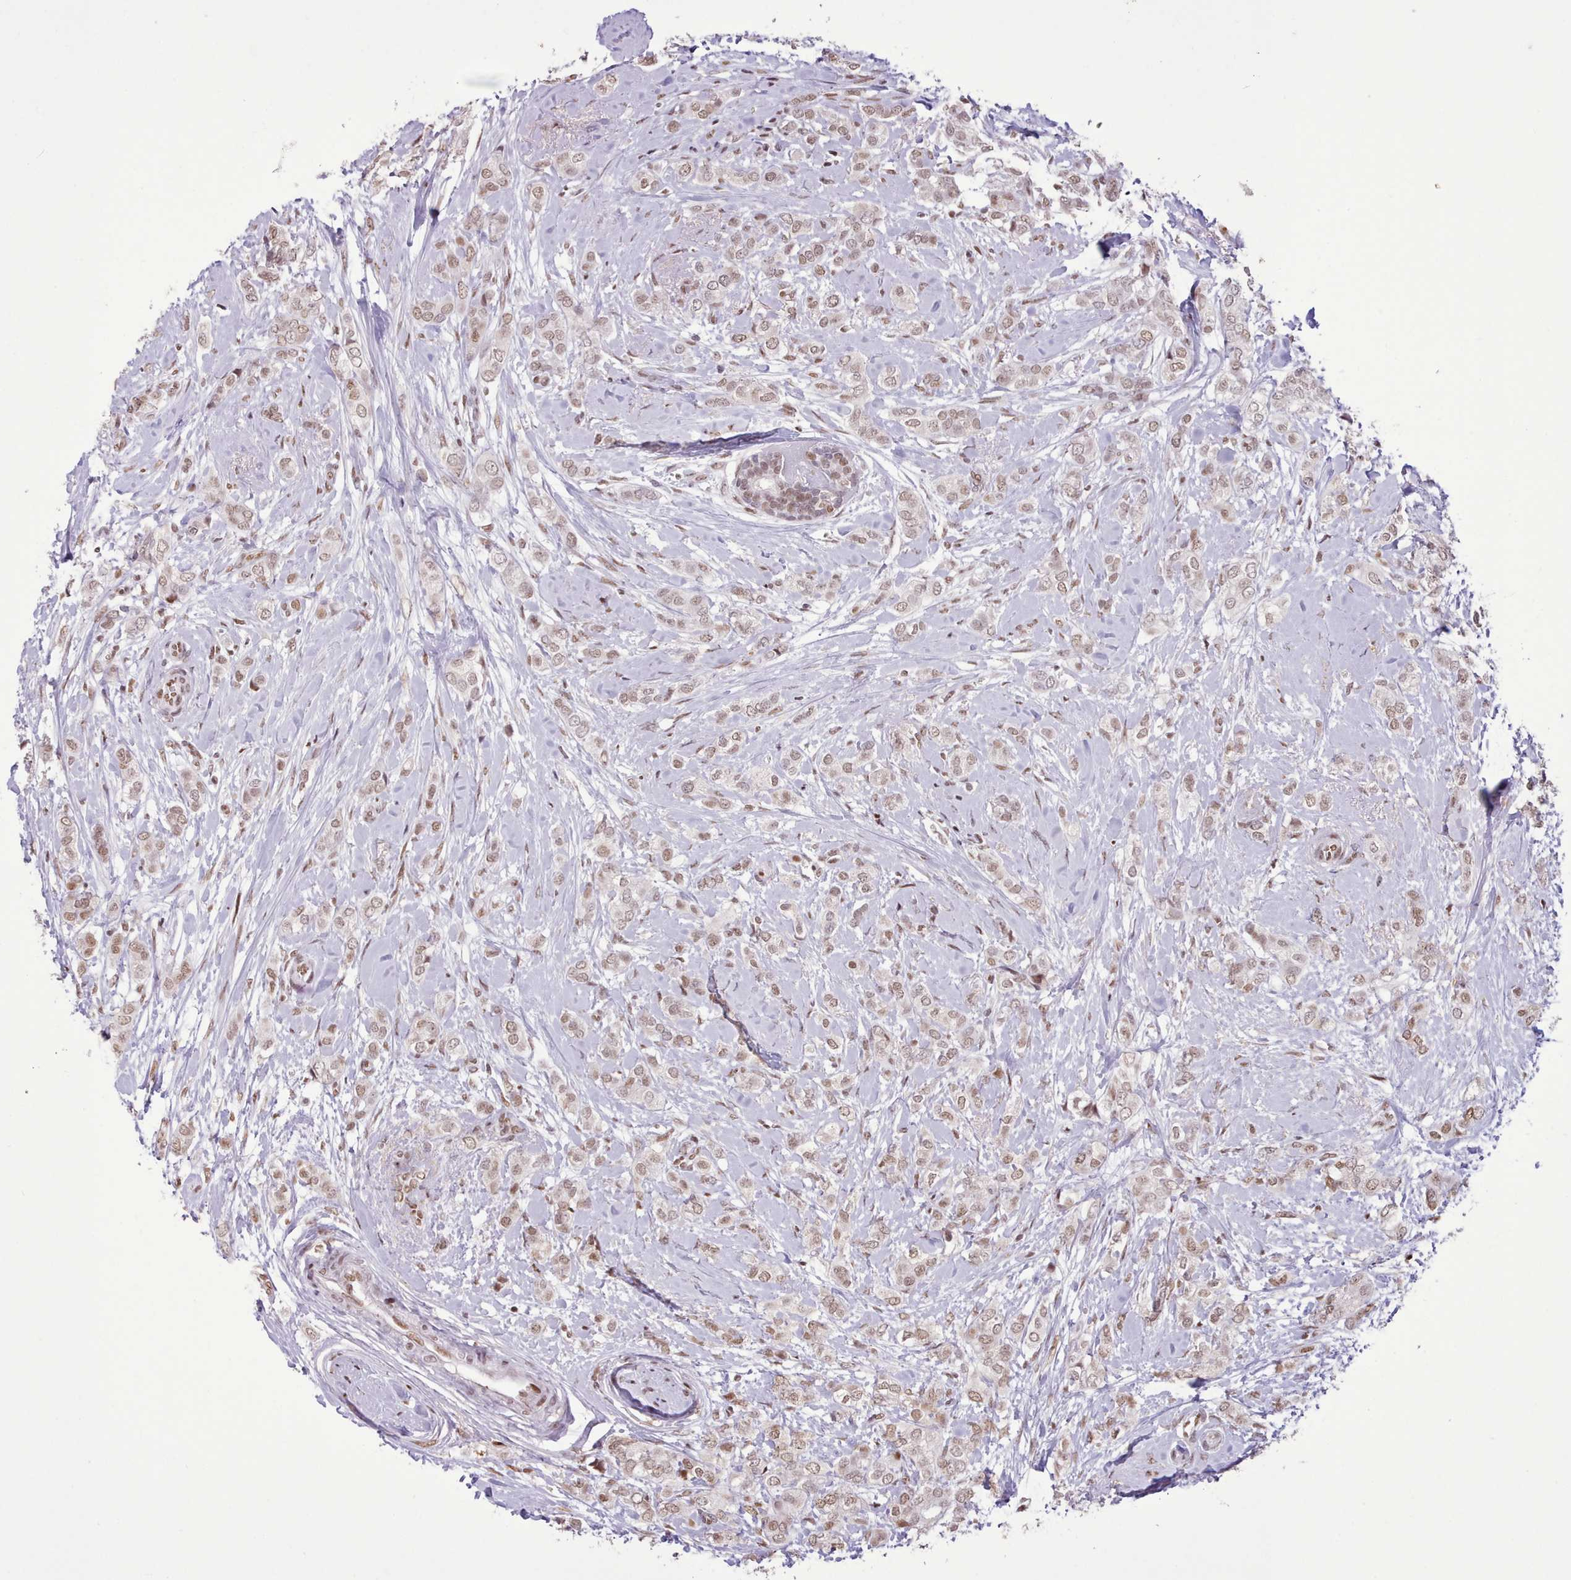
{"staining": {"intensity": "weak", "quantity": ">75%", "location": "nuclear"}, "tissue": "breast cancer", "cell_type": "Tumor cells", "image_type": "cancer", "snomed": [{"axis": "morphology", "description": "Duct carcinoma"}, {"axis": "topography", "description": "Breast"}], "caption": "Protein staining by immunohistochemistry (IHC) reveals weak nuclear staining in about >75% of tumor cells in breast infiltrating ductal carcinoma.", "gene": "TAF15", "patient": {"sex": "female", "age": 73}}